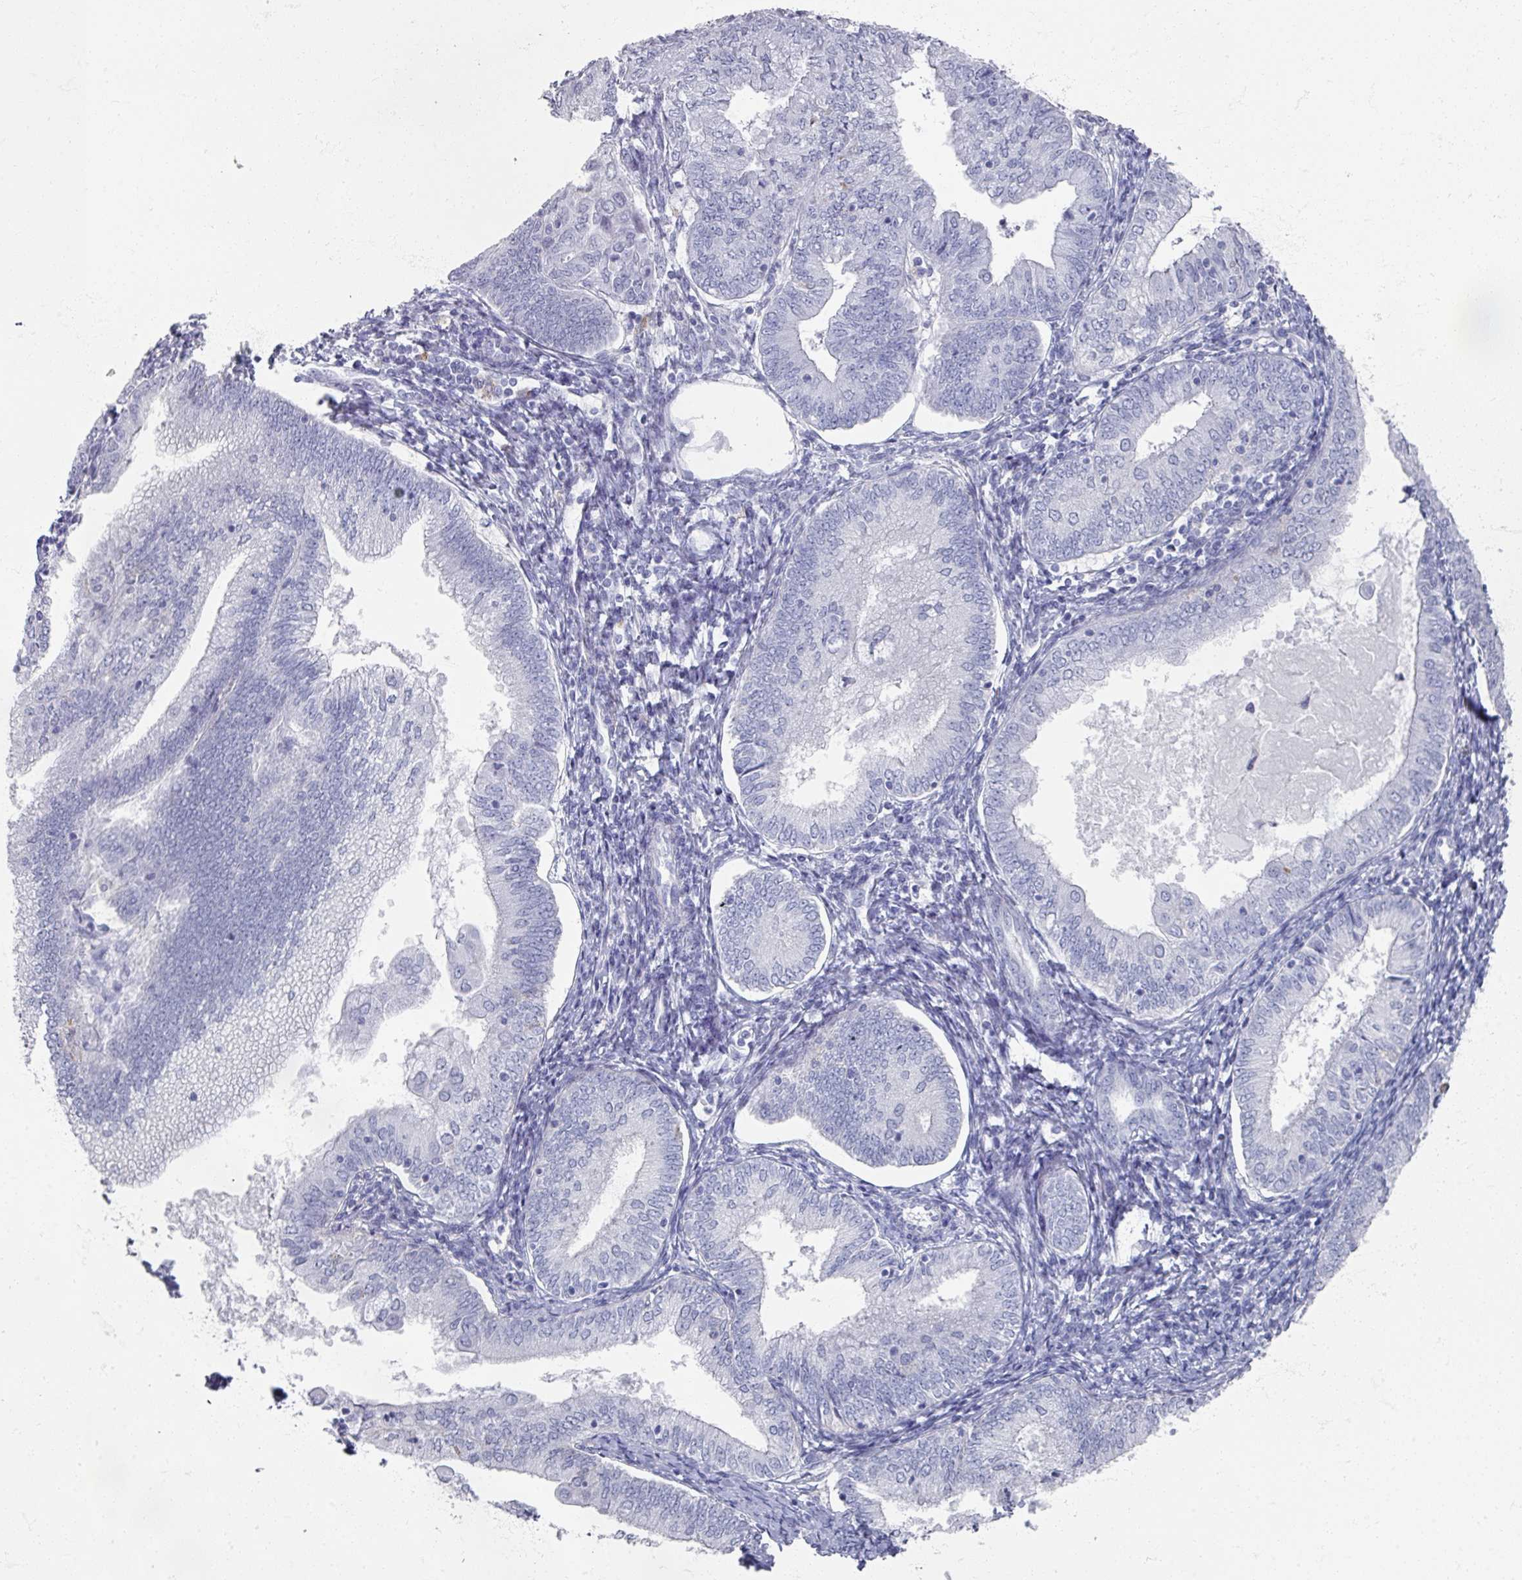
{"staining": {"intensity": "negative", "quantity": "none", "location": "none"}, "tissue": "endometrial cancer", "cell_type": "Tumor cells", "image_type": "cancer", "snomed": [{"axis": "morphology", "description": "Adenocarcinoma, NOS"}, {"axis": "topography", "description": "Endometrium"}], "caption": "This photomicrograph is of adenocarcinoma (endometrial) stained with IHC to label a protein in brown with the nuclei are counter-stained blue. There is no positivity in tumor cells.", "gene": "OMG", "patient": {"sex": "female", "age": 55}}